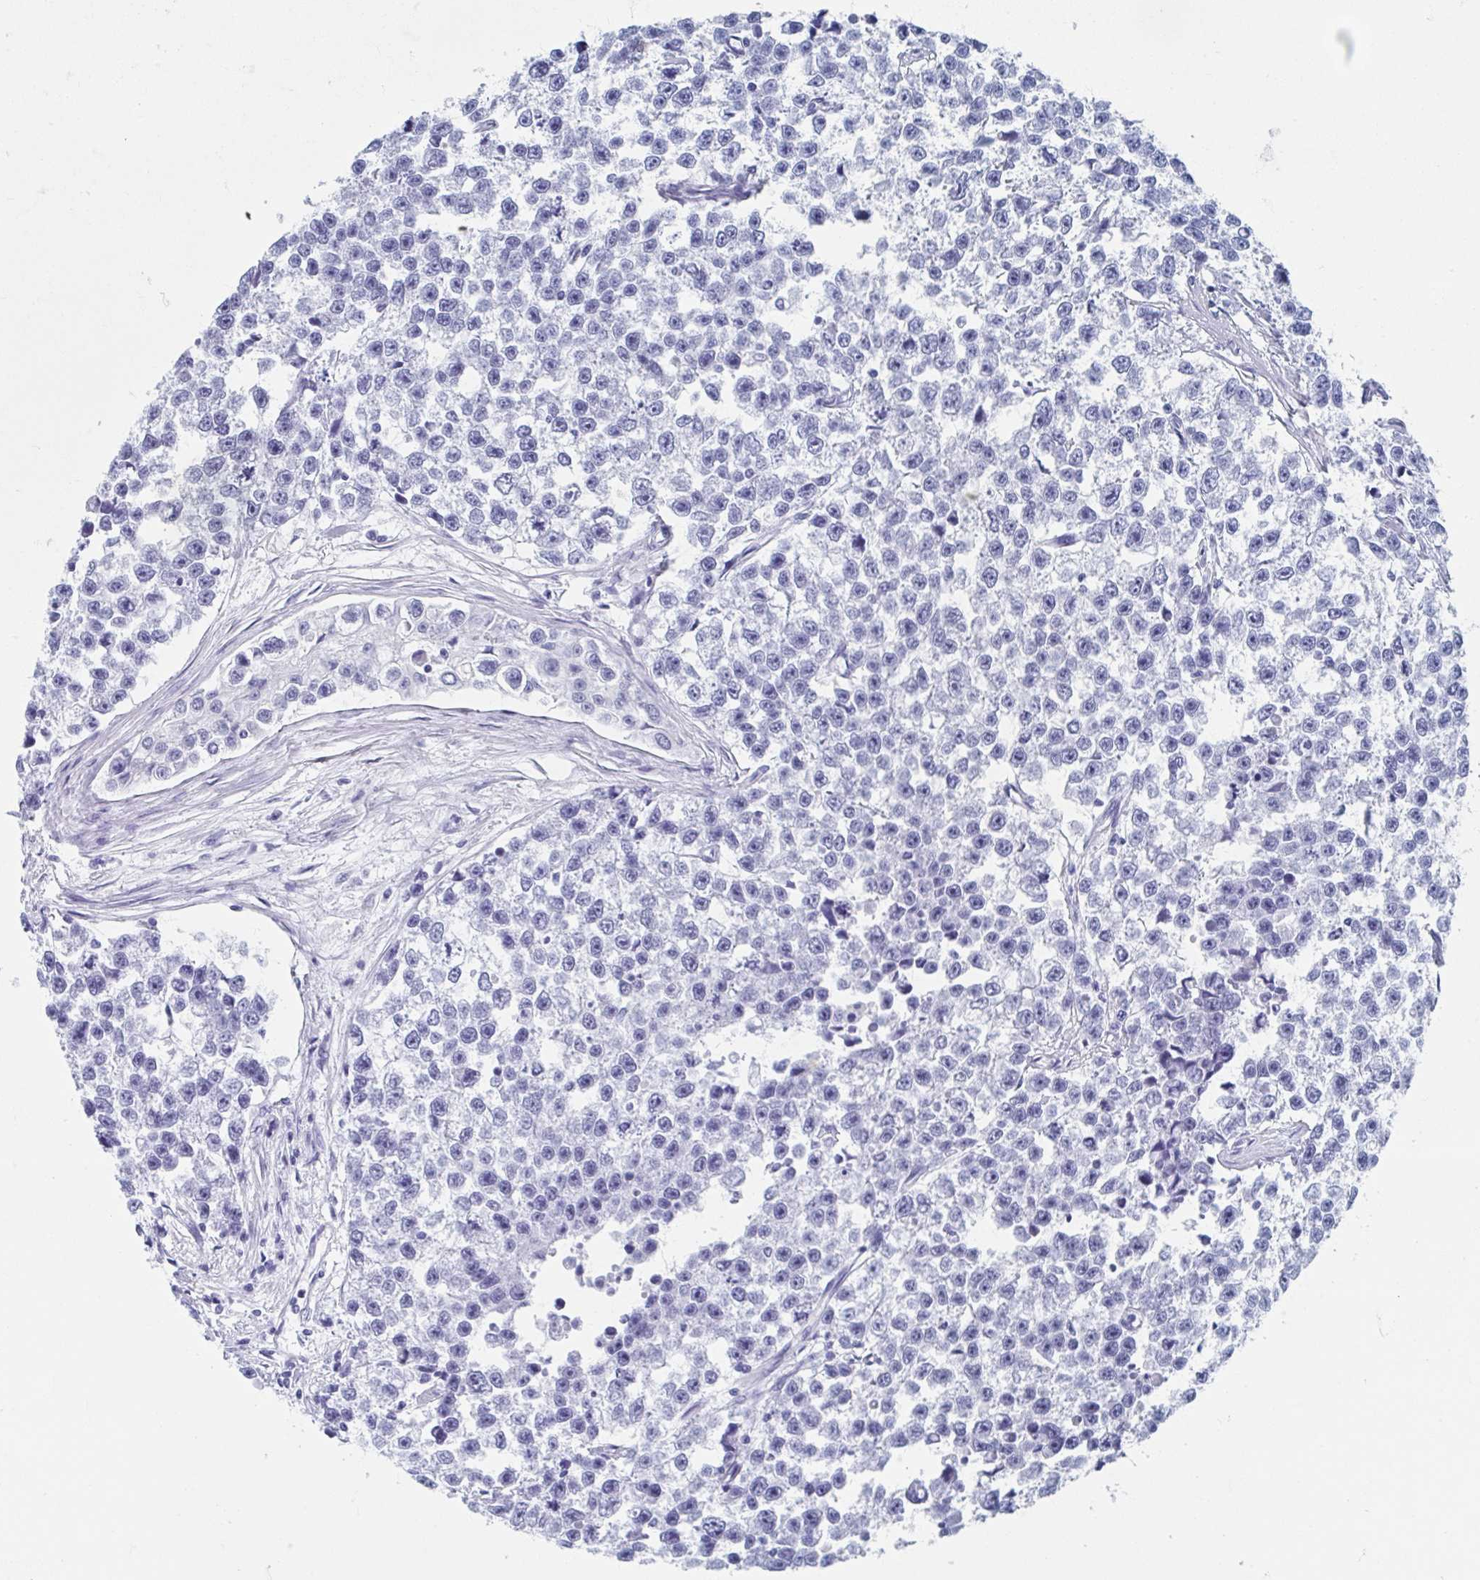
{"staining": {"intensity": "negative", "quantity": "none", "location": "none"}, "tissue": "testis cancer", "cell_type": "Tumor cells", "image_type": "cancer", "snomed": [{"axis": "morphology", "description": "Seminoma, NOS"}, {"axis": "topography", "description": "Testis"}], "caption": "Immunohistochemical staining of human testis cancer exhibits no significant staining in tumor cells. (Brightfield microscopy of DAB immunohistochemistry (IHC) at high magnification).", "gene": "C10orf53", "patient": {"sex": "male", "age": 26}}